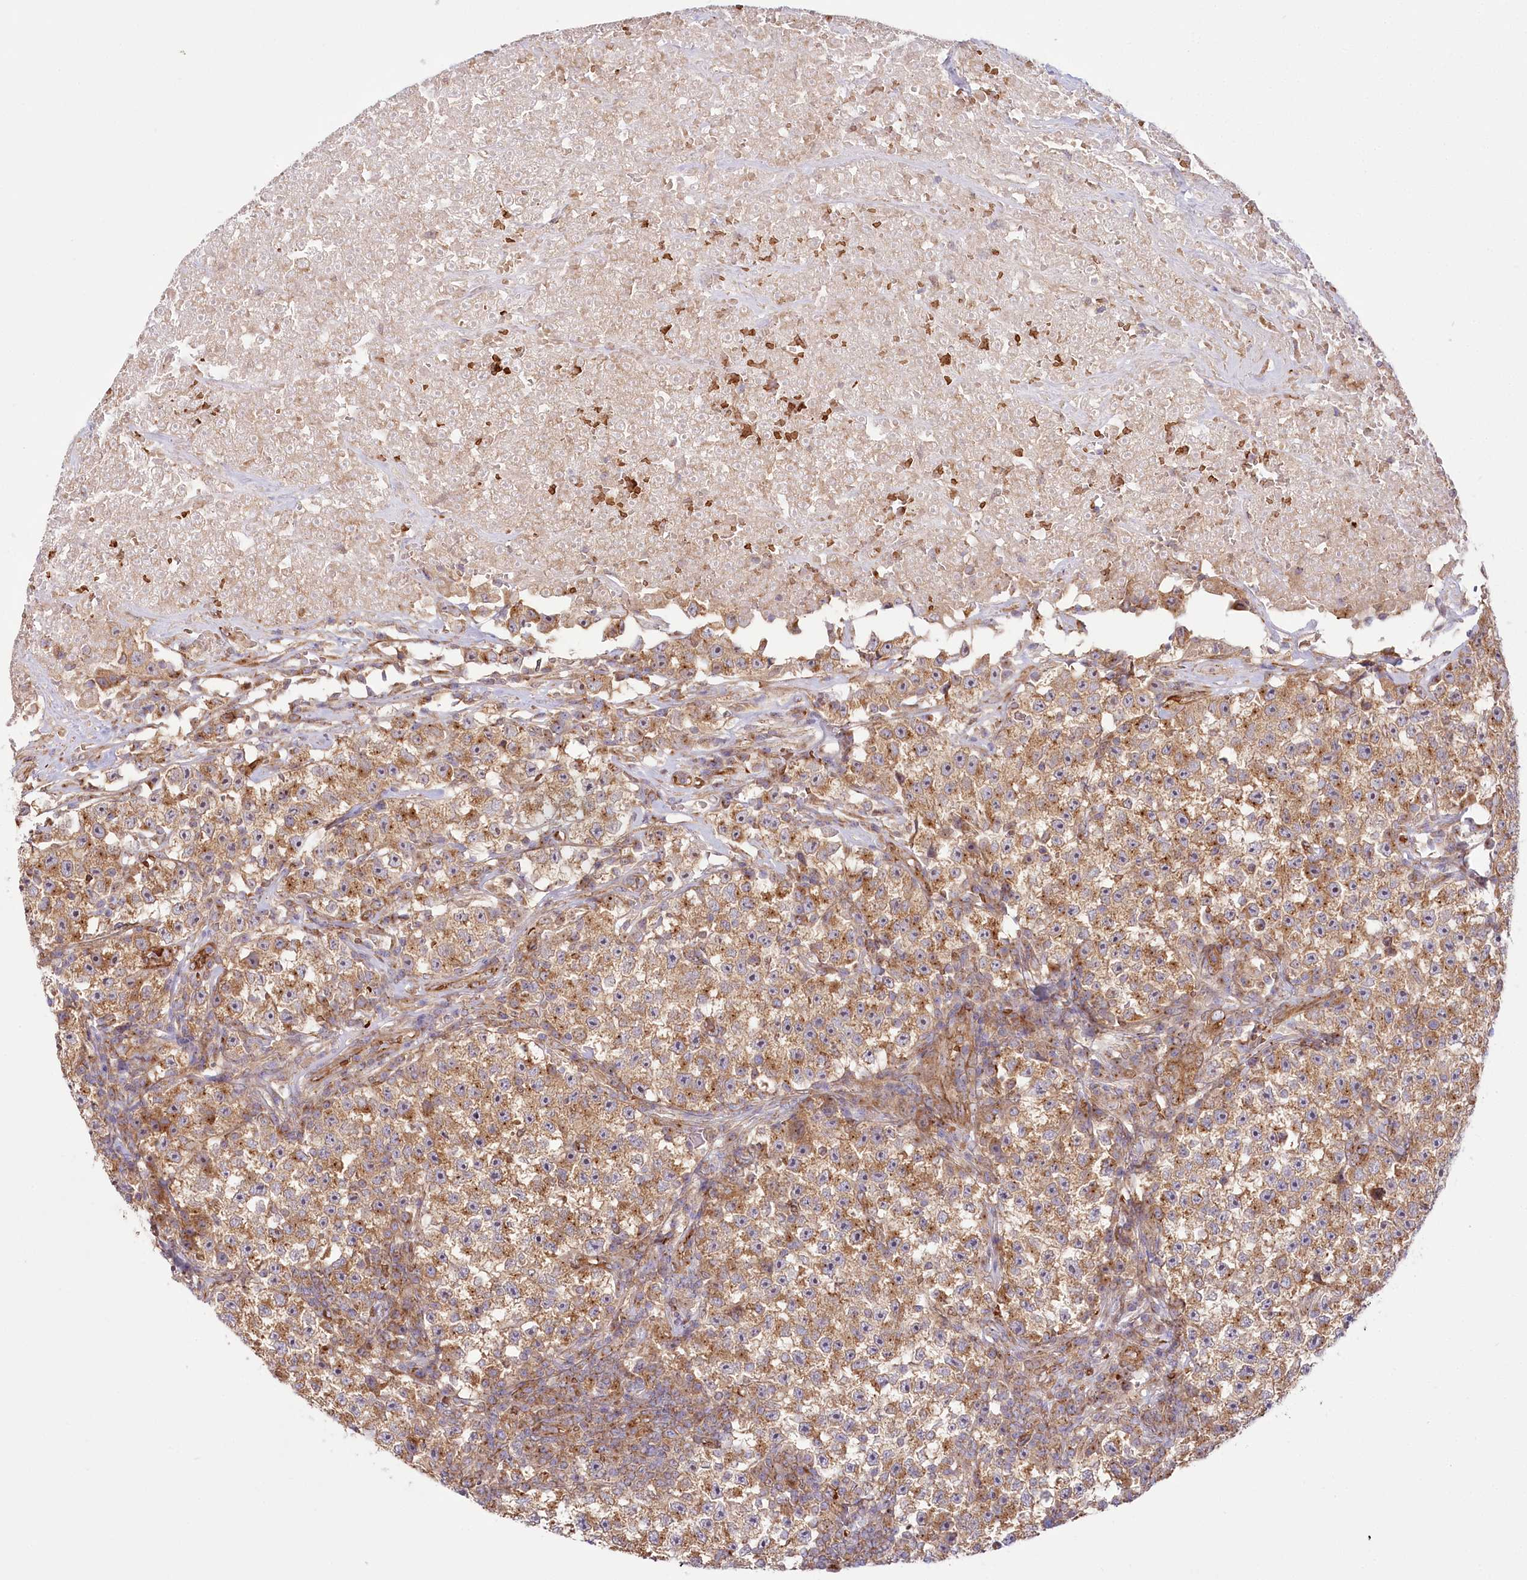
{"staining": {"intensity": "moderate", "quantity": ">75%", "location": "cytoplasmic/membranous"}, "tissue": "testis cancer", "cell_type": "Tumor cells", "image_type": "cancer", "snomed": [{"axis": "morphology", "description": "Seminoma, NOS"}, {"axis": "topography", "description": "Testis"}], "caption": "An IHC photomicrograph of tumor tissue is shown. Protein staining in brown highlights moderate cytoplasmic/membranous positivity in testis cancer (seminoma) within tumor cells.", "gene": "COMMD3", "patient": {"sex": "male", "age": 22}}